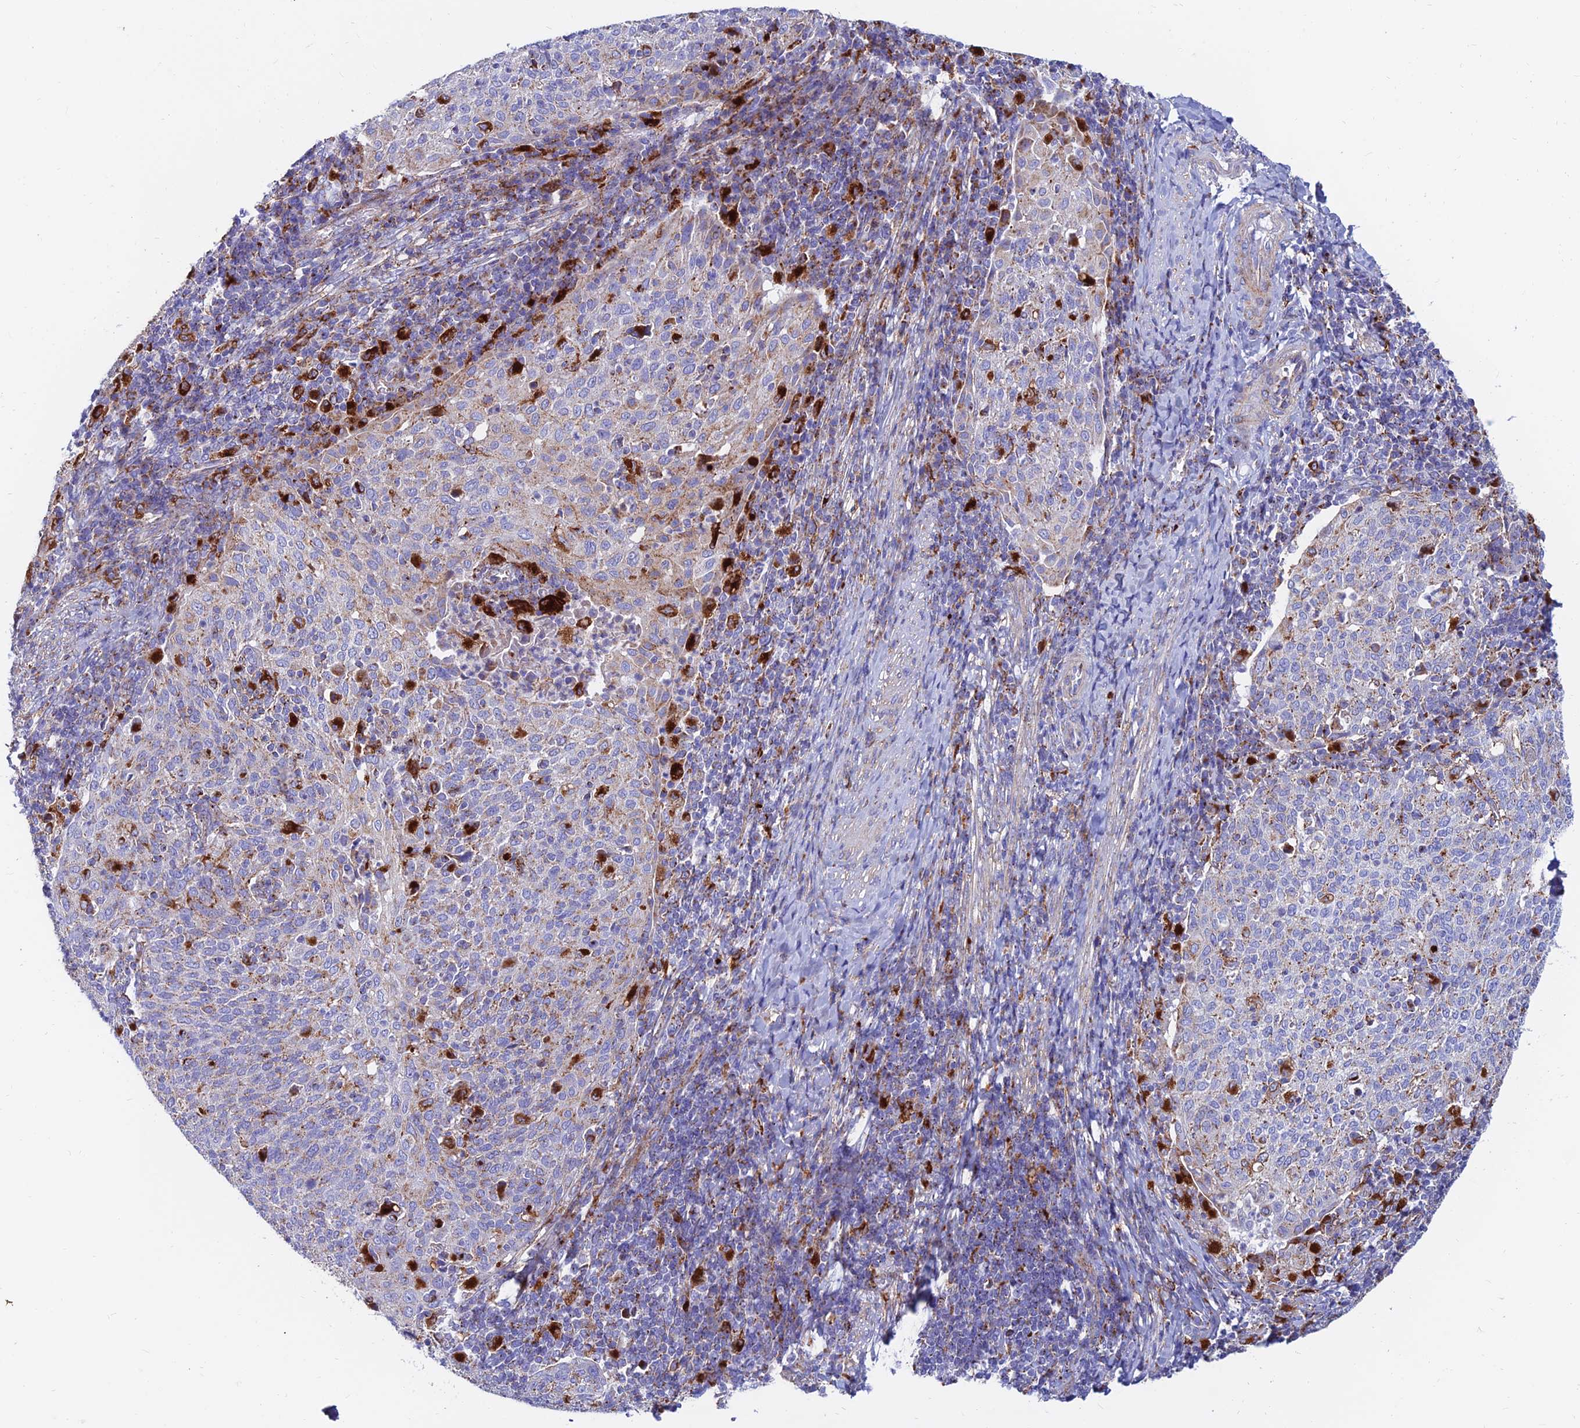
{"staining": {"intensity": "moderate", "quantity": "<25%", "location": "cytoplasmic/membranous"}, "tissue": "cervical cancer", "cell_type": "Tumor cells", "image_type": "cancer", "snomed": [{"axis": "morphology", "description": "Squamous cell carcinoma, NOS"}, {"axis": "topography", "description": "Cervix"}], "caption": "Approximately <25% of tumor cells in human squamous cell carcinoma (cervical) demonstrate moderate cytoplasmic/membranous protein expression as visualized by brown immunohistochemical staining.", "gene": "SPNS1", "patient": {"sex": "female", "age": 52}}